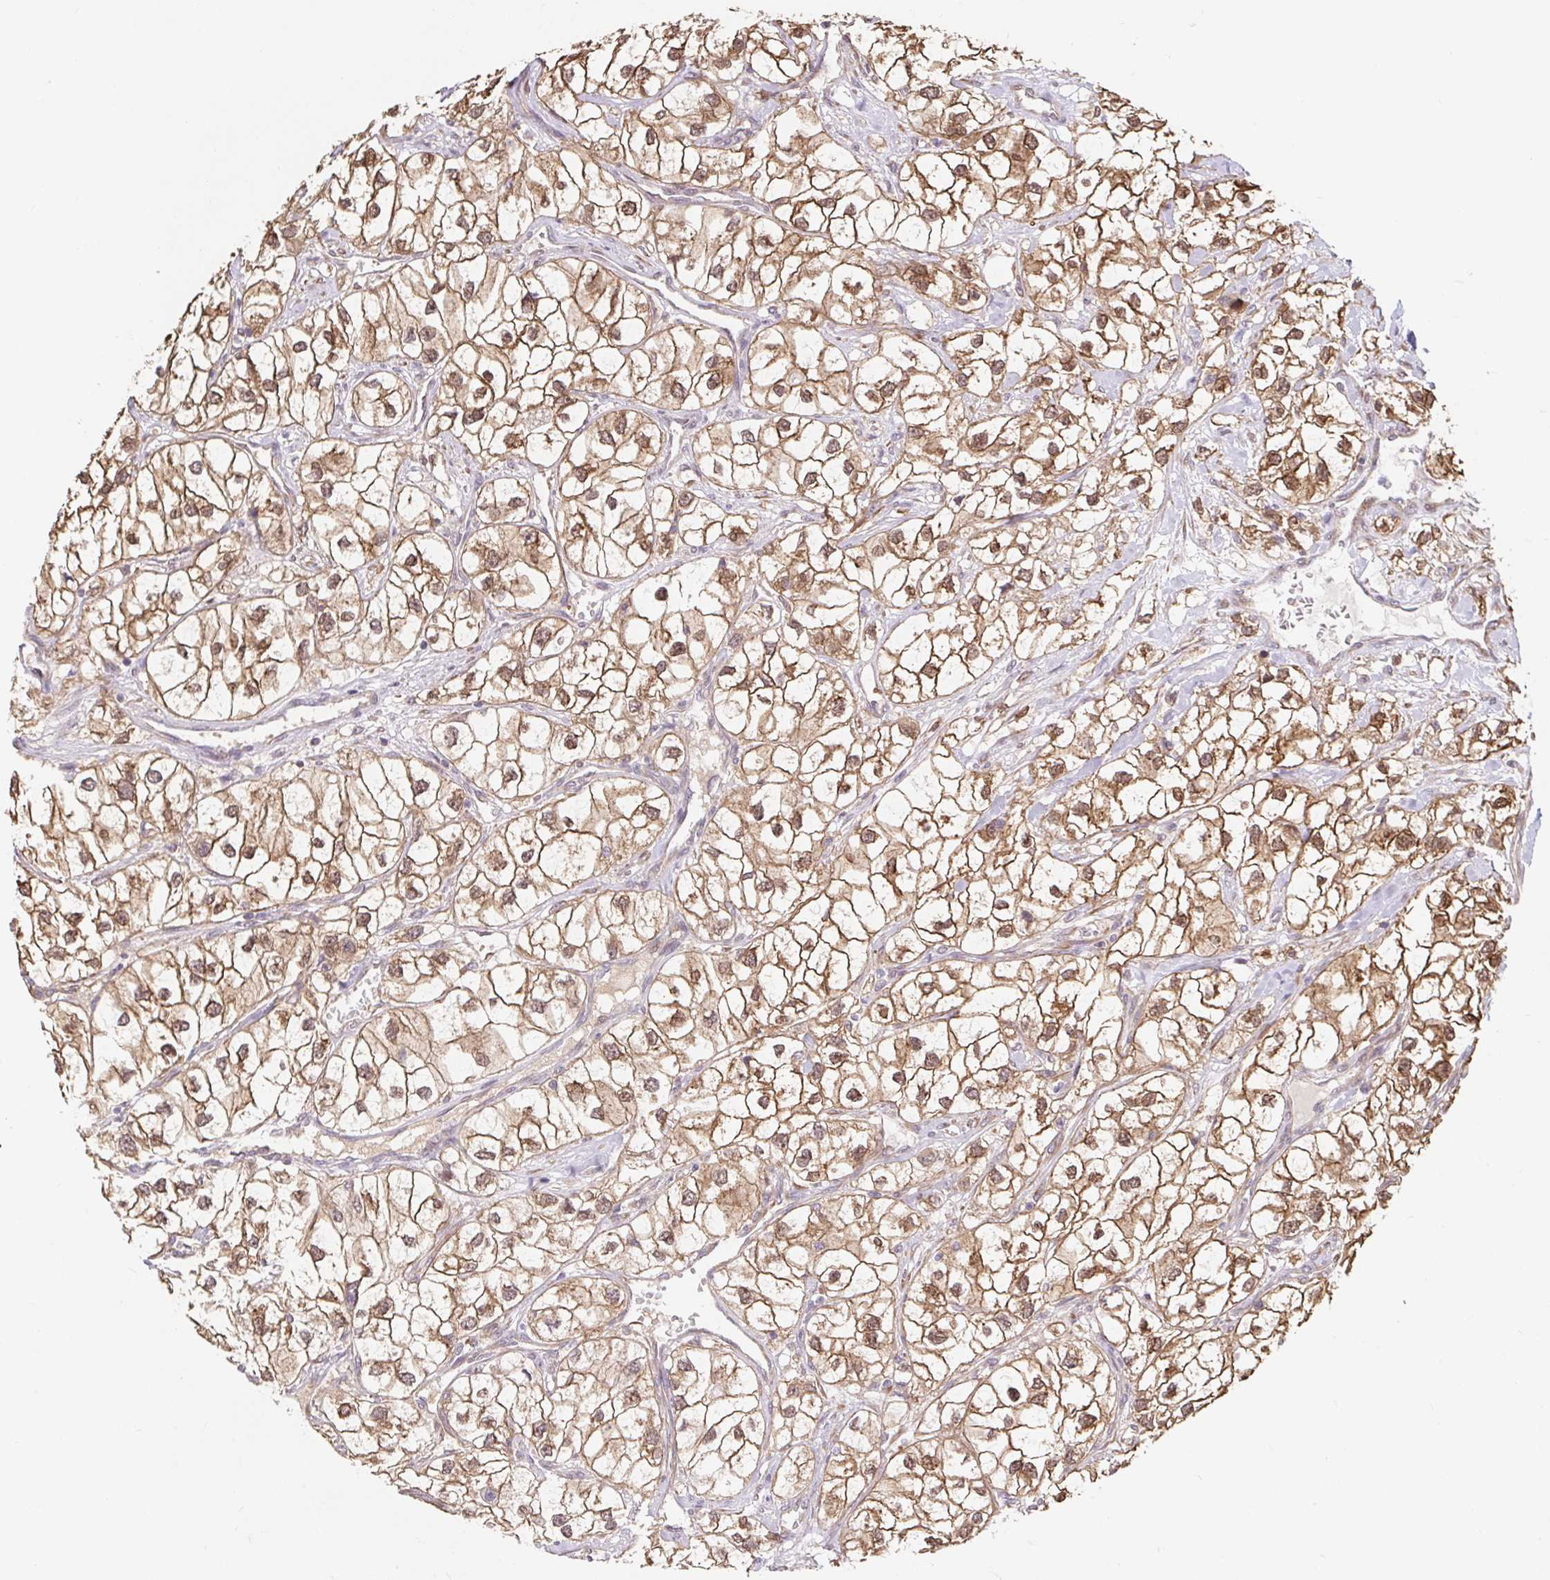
{"staining": {"intensity": "moderate", "quantity": ">75%", "location": "cytoplasmic/membranous,nuclear"}, "tissue": "renal cancer", "cell_type": "Tumor cells", "image_type": "cancer", "snomed": [{"axis": "morphology", "description": "Adenocarcinoma, NOS"}, {"axis": "topography", "description": "Kidney"}], "caption": "This image displays immunohistochemistry staining of human renal adenocarcinoma, with medium moderate cytoplasmic/membranous and nuclear positivity in about >75% of tumor cells.", "gene": "LYPD5", "patient": {"sex": "male", "age": 59}}